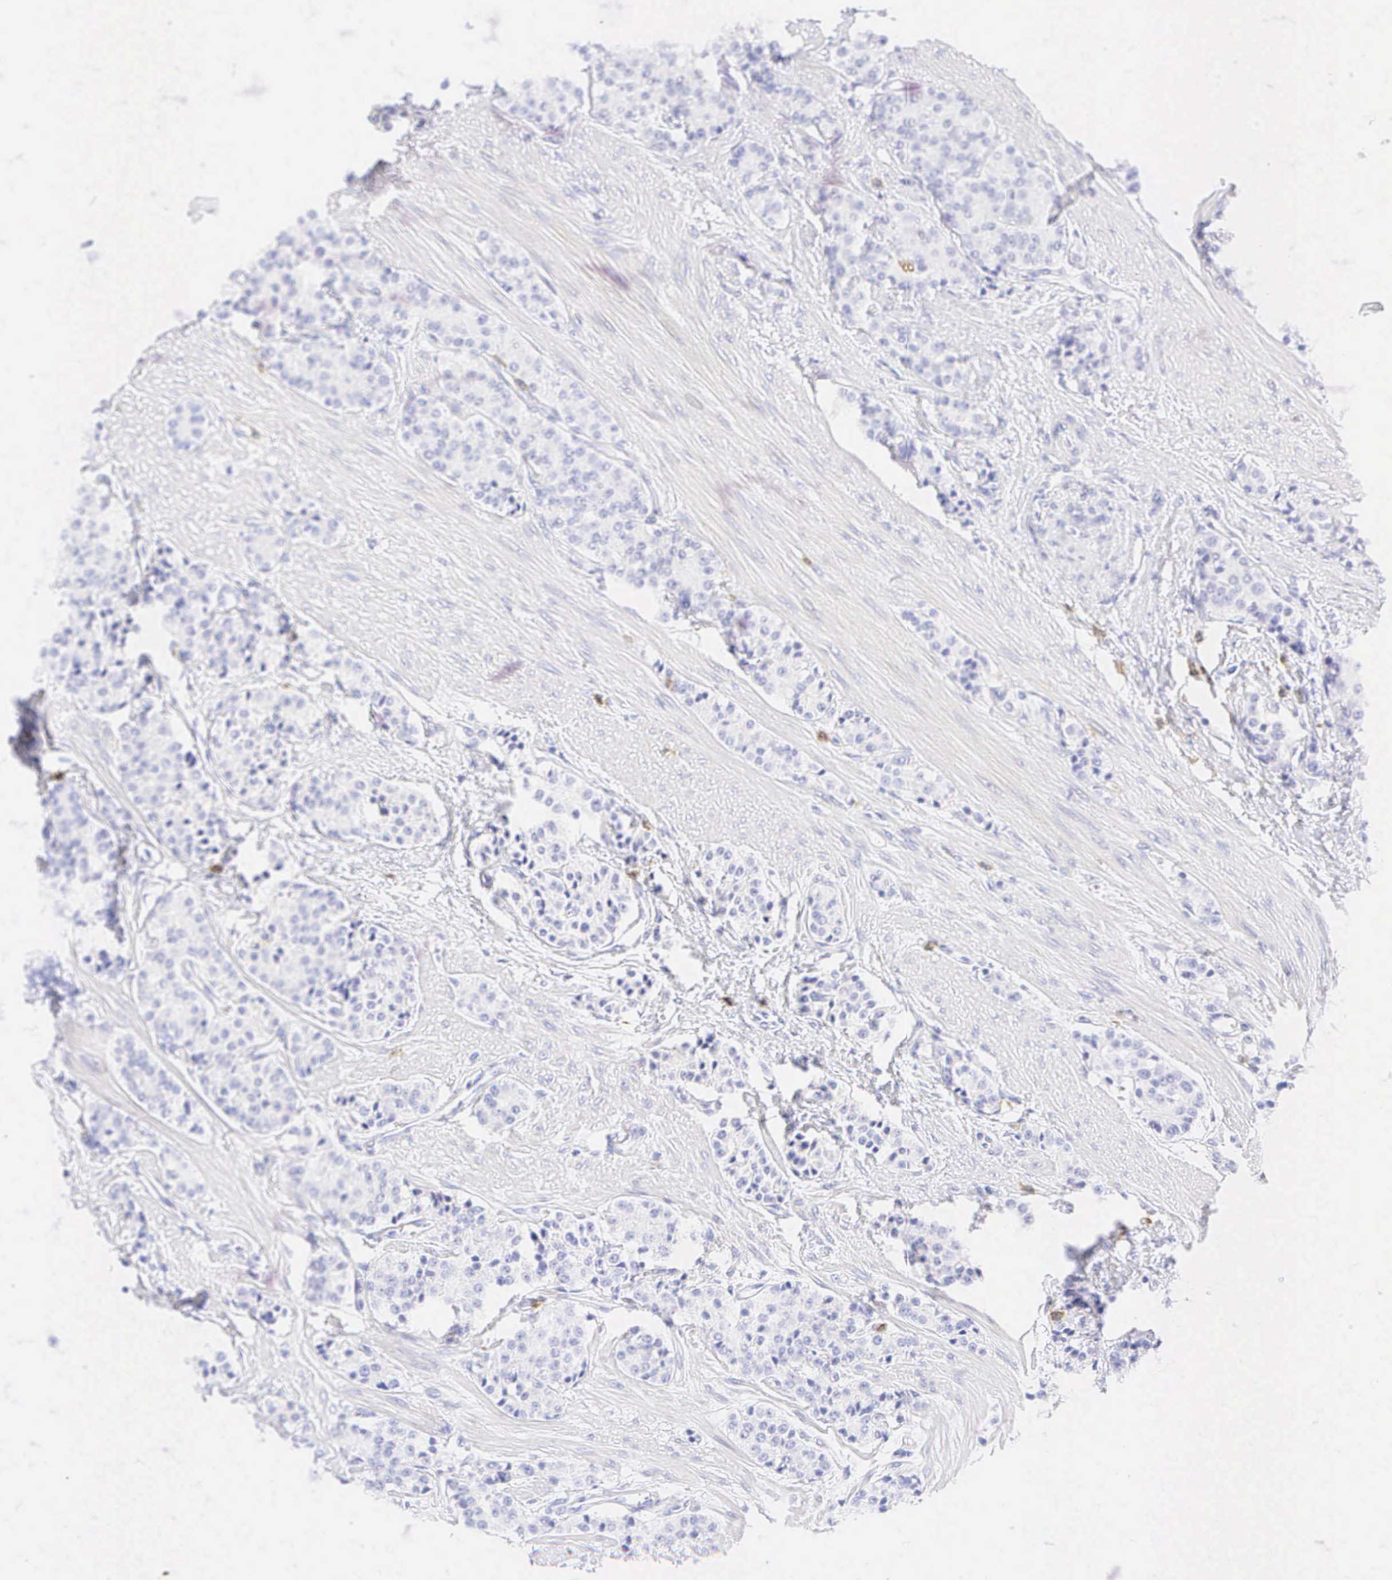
{"staining": {"intensity": "negative", "quantity": "none", "location": "none"}, "tissue": "carcinoid", "cell_type": "Tumor cells", "image_type": "cancer", "snomed": [{"axis": "morphology", "description": "Carcinoid, malignant, NOS"}, {"axis": "topography", "description": "Stomach"}], "caption": "This is a photomicrograph of IHC staining of malignant carcinoid, which shows no expression in tumor cells.", "gene": "CD3E", "patient": {"sex": "female", "age": 76}}